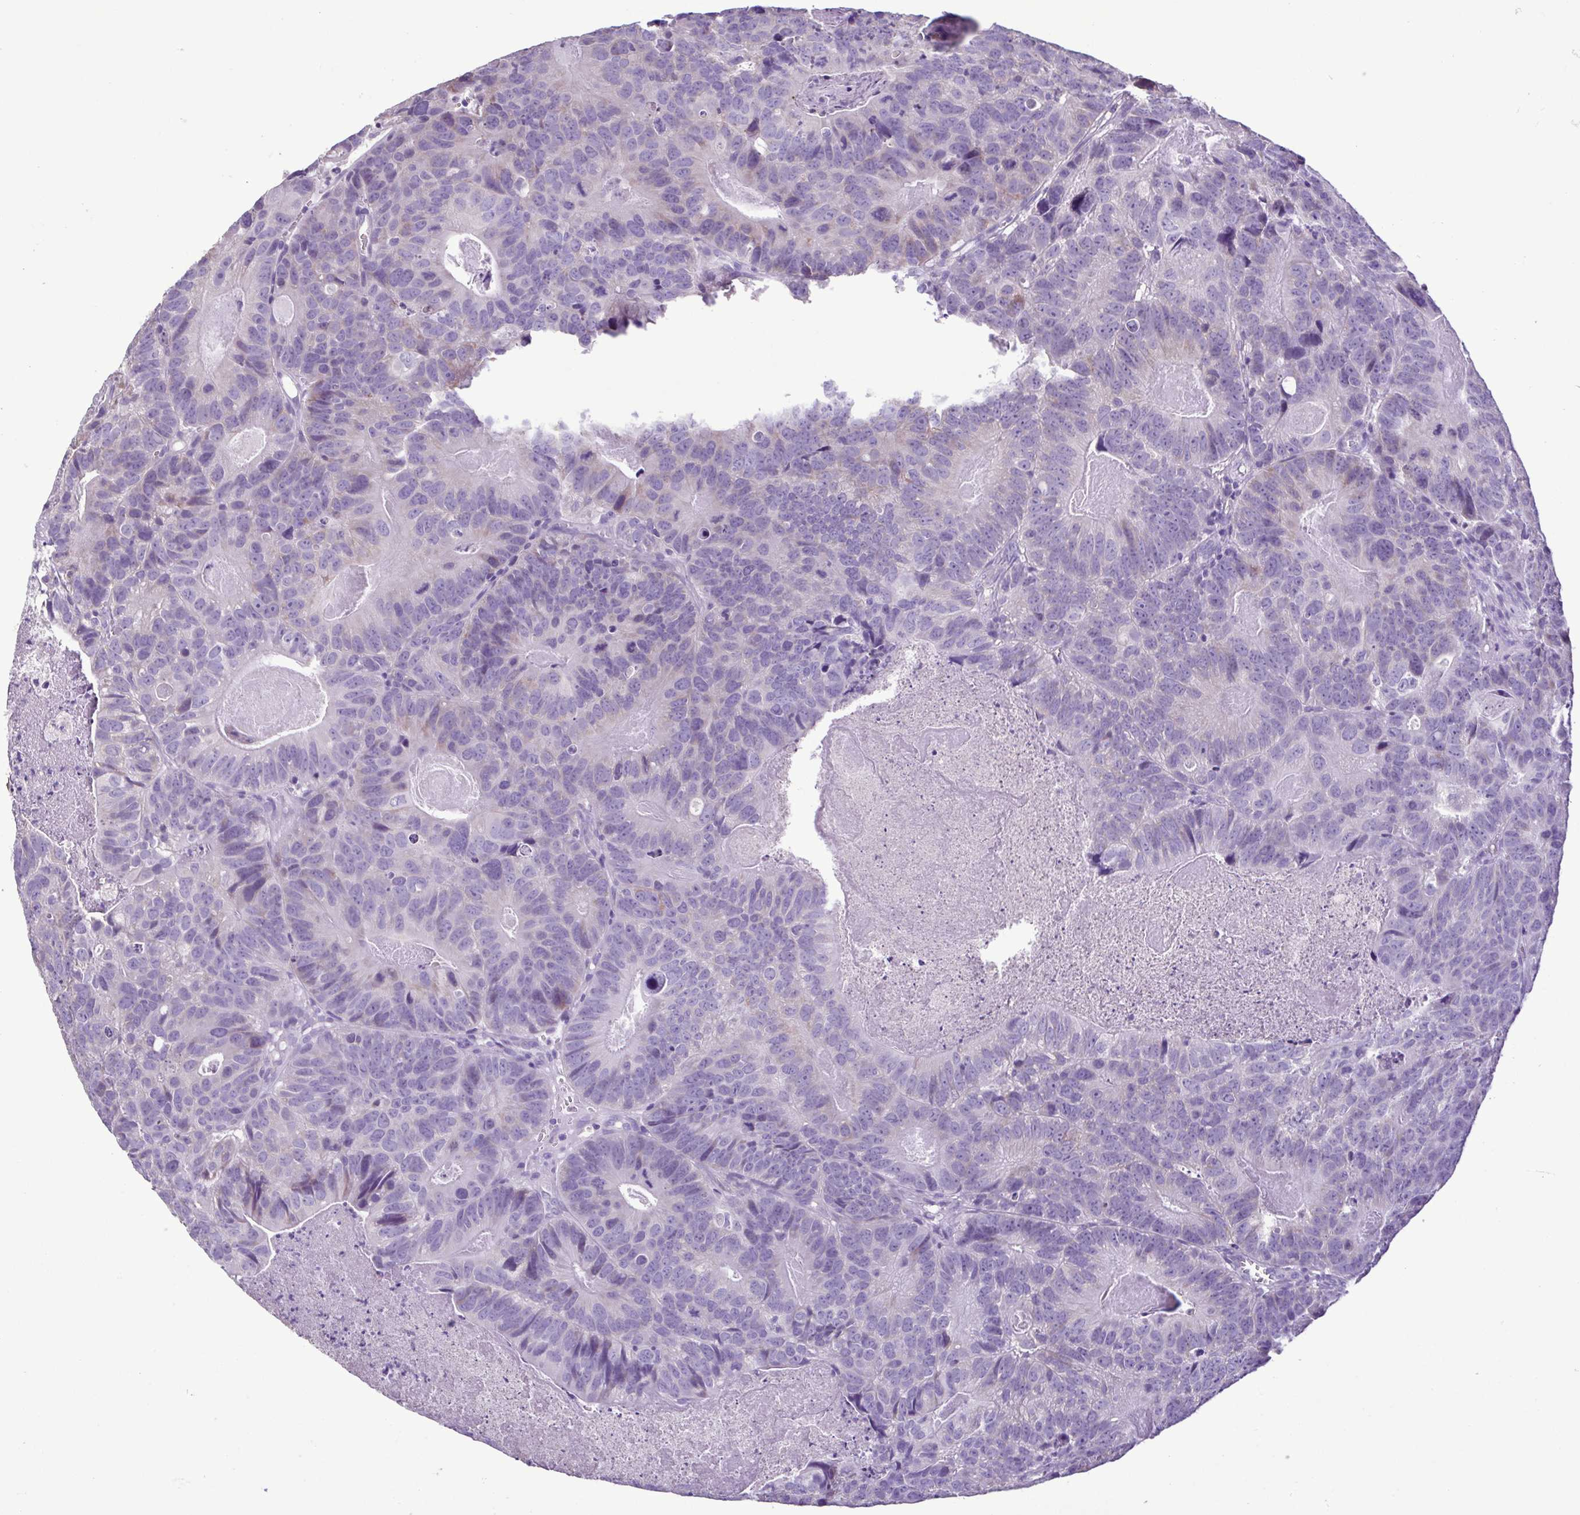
{"staining": {"intensity": "negative", "quantity": "none", "location": "none"}, "tissue": "head and neck cancer", "cell_type": "Tumor cells", "image_type": "cancer", "snomed": [{"axis": "morphology", "description": "Adenocarcinoma, NOS"}, {"axis": "topography", "description": "Head-Neck"}], "caption": "Head and neck cancer (adenocarcinoma) was stained to show a protein in brown. There is no significant staining in tumor cells.", "gene": "PLA2G4E", "patient": {"sex": "male", "age": 62}}